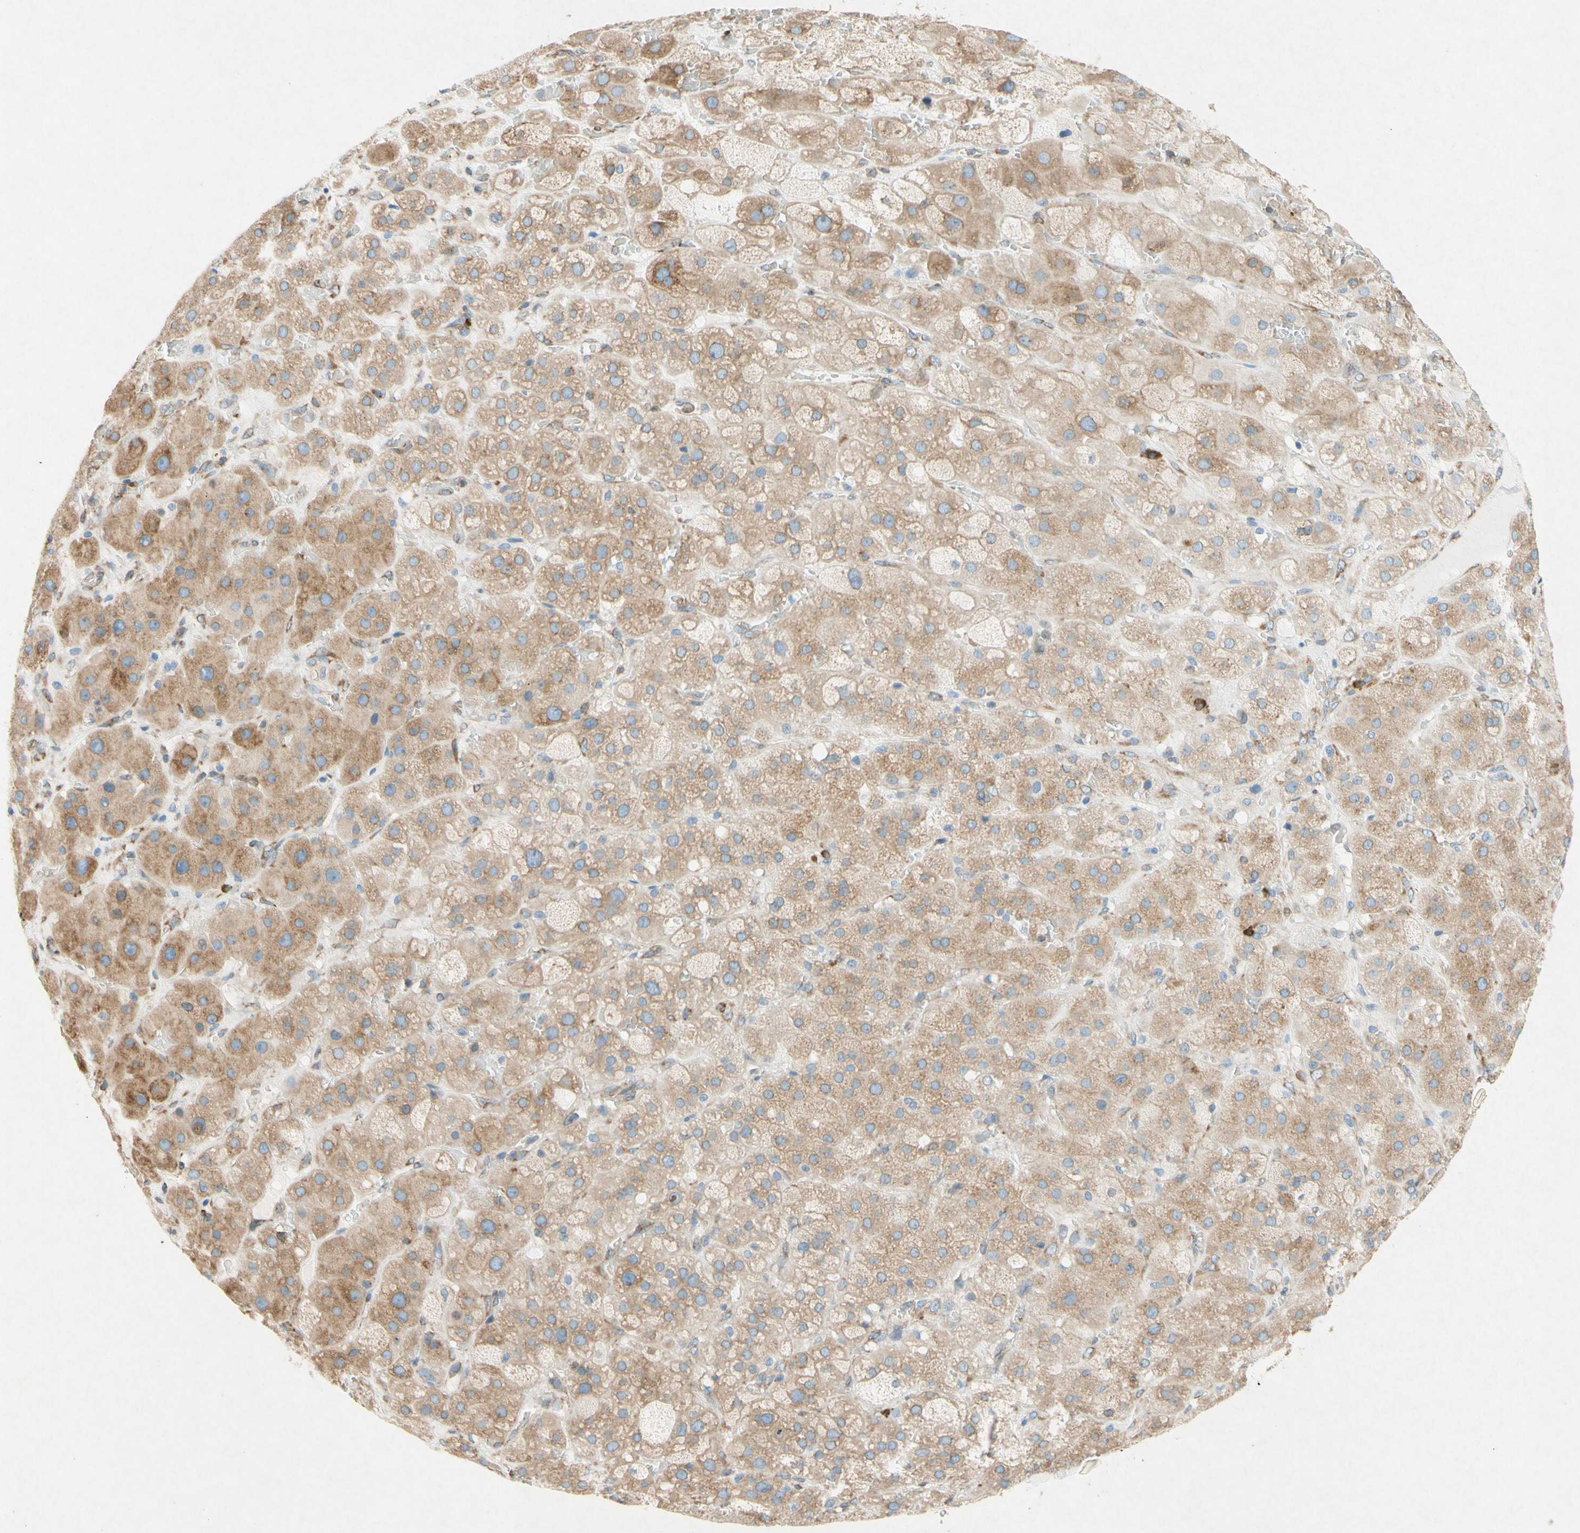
{"staining": {"intensity": "moderate", "quantity": ">75%", "location": "cytoplasmic/membranous"}, "tissue": "adrenal gland", "cell_type": "Glandular cells", "image_type": "normal", "snomed": [{"axis": "morphology", "description": "Normal tissue, NOS"}, {"axis": "topography", "description": "Adrenal gland"}], "caption": "An immunohistochemistry (IHC) image of benign tissue is shown. Protein staining in brown highlights moderate cytoplasmic/membranous positivity in adrenal gland within glandular cells.", "gene": "PABPC1", "patient": {"sex": "female", "age": 47}}